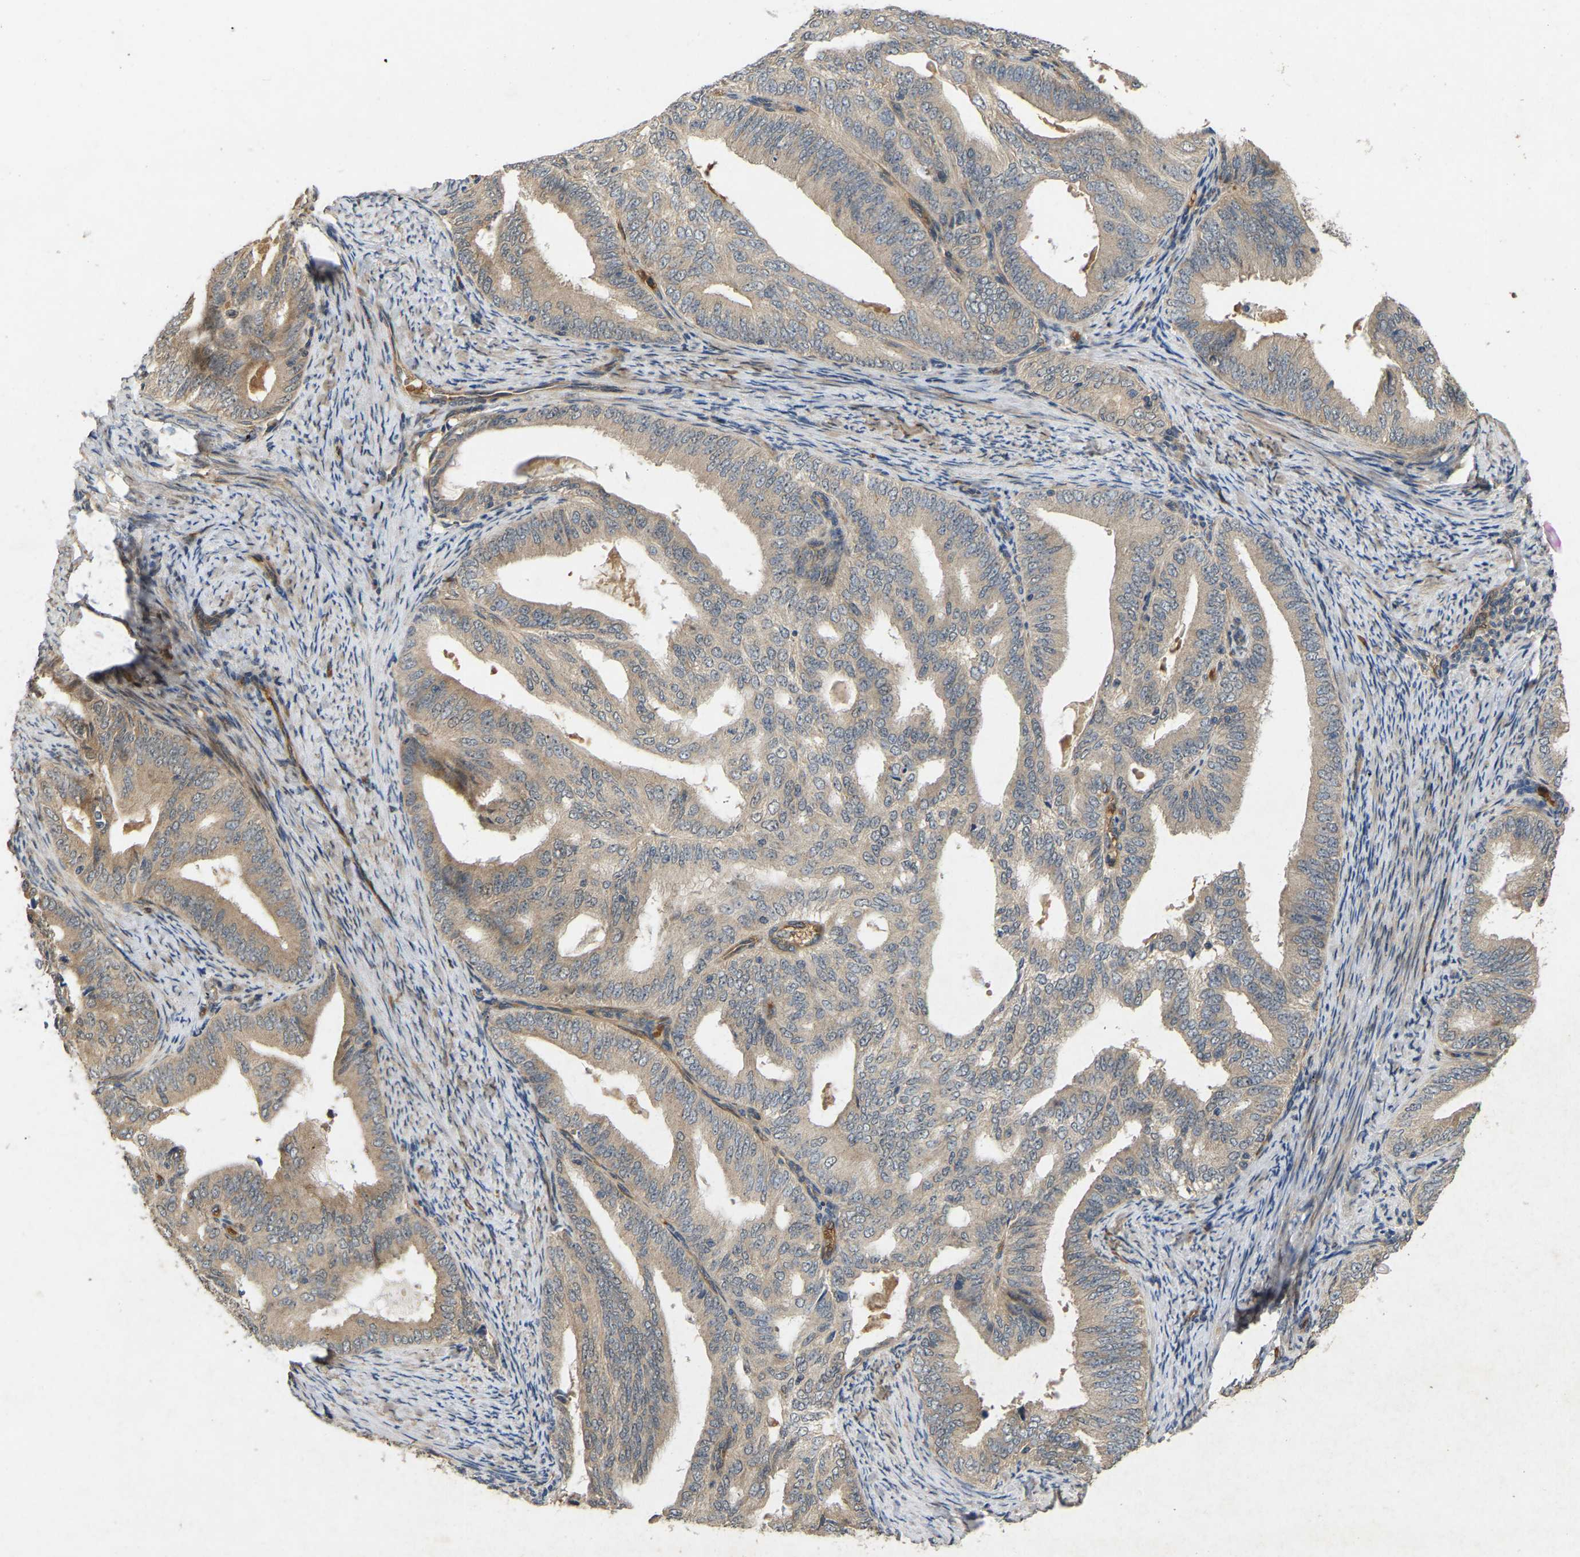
{"staining": {"intensity": "weak", "quantity": ">75%", "location": "cytoplasmic/membranous"}, "tissue": "endometrial cancer", "cell_type": "Tumor cells", "image_type": "cancer", "snomed": [{"axis": "morphology", "description": "Adenocarcinoma, NOS"}, {"axis": "topography", "description": "Endometrium"}], "caption": "About >75% of tumor cells in adenocarcinoma (endometrial) exhibit weak cytoplasmic/membranous protein staining as visualized by brown immunohistochemical staining.", "gene": "LIMK2", "patient": {"sex": "female", "age": 58}}